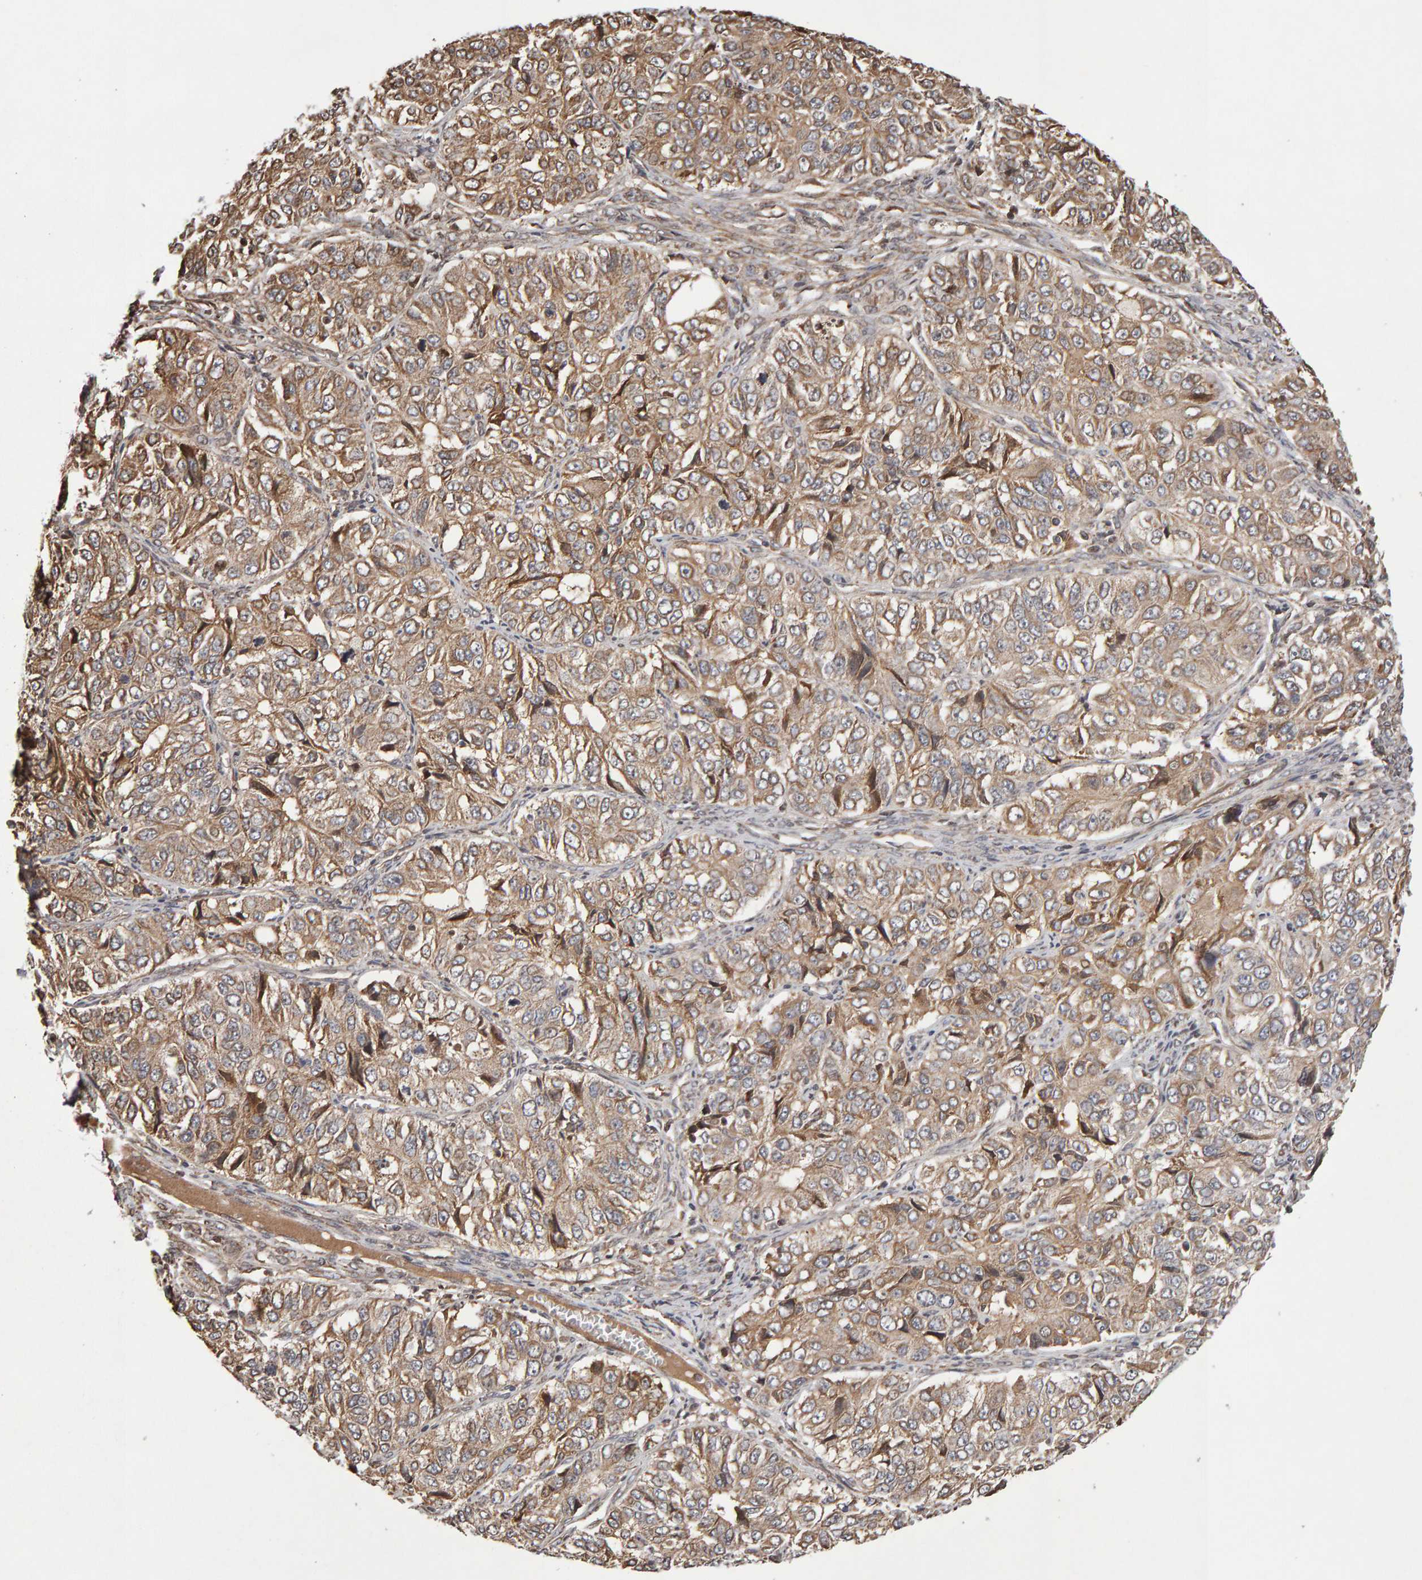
{"staining": {"intensity": "moderate", "quantity": ">75%", "location": "cytoplasmic/membranous"}, "tissue": "ovarian cancer", "cell_type": "Tumor cells", "image_type": "cancer", "snomed": [{"axis": "morphology", "description": "Carcinoma, endometroid"}, {"axis": "topography", "description": "Ovary"}], "caption": "Immunohistochemical staining of endometroid carcinoma (ovarian) shows moderate cytoplasmic/membranous protein positivity in about >75% of tumor cells. The protein is stained brown, and the nuclei are stained in blue (DAB IHC with brightfield microscopy, high magnification).", "gene": "LZTS1", "patient": {"sex": "female", "age": 51}}